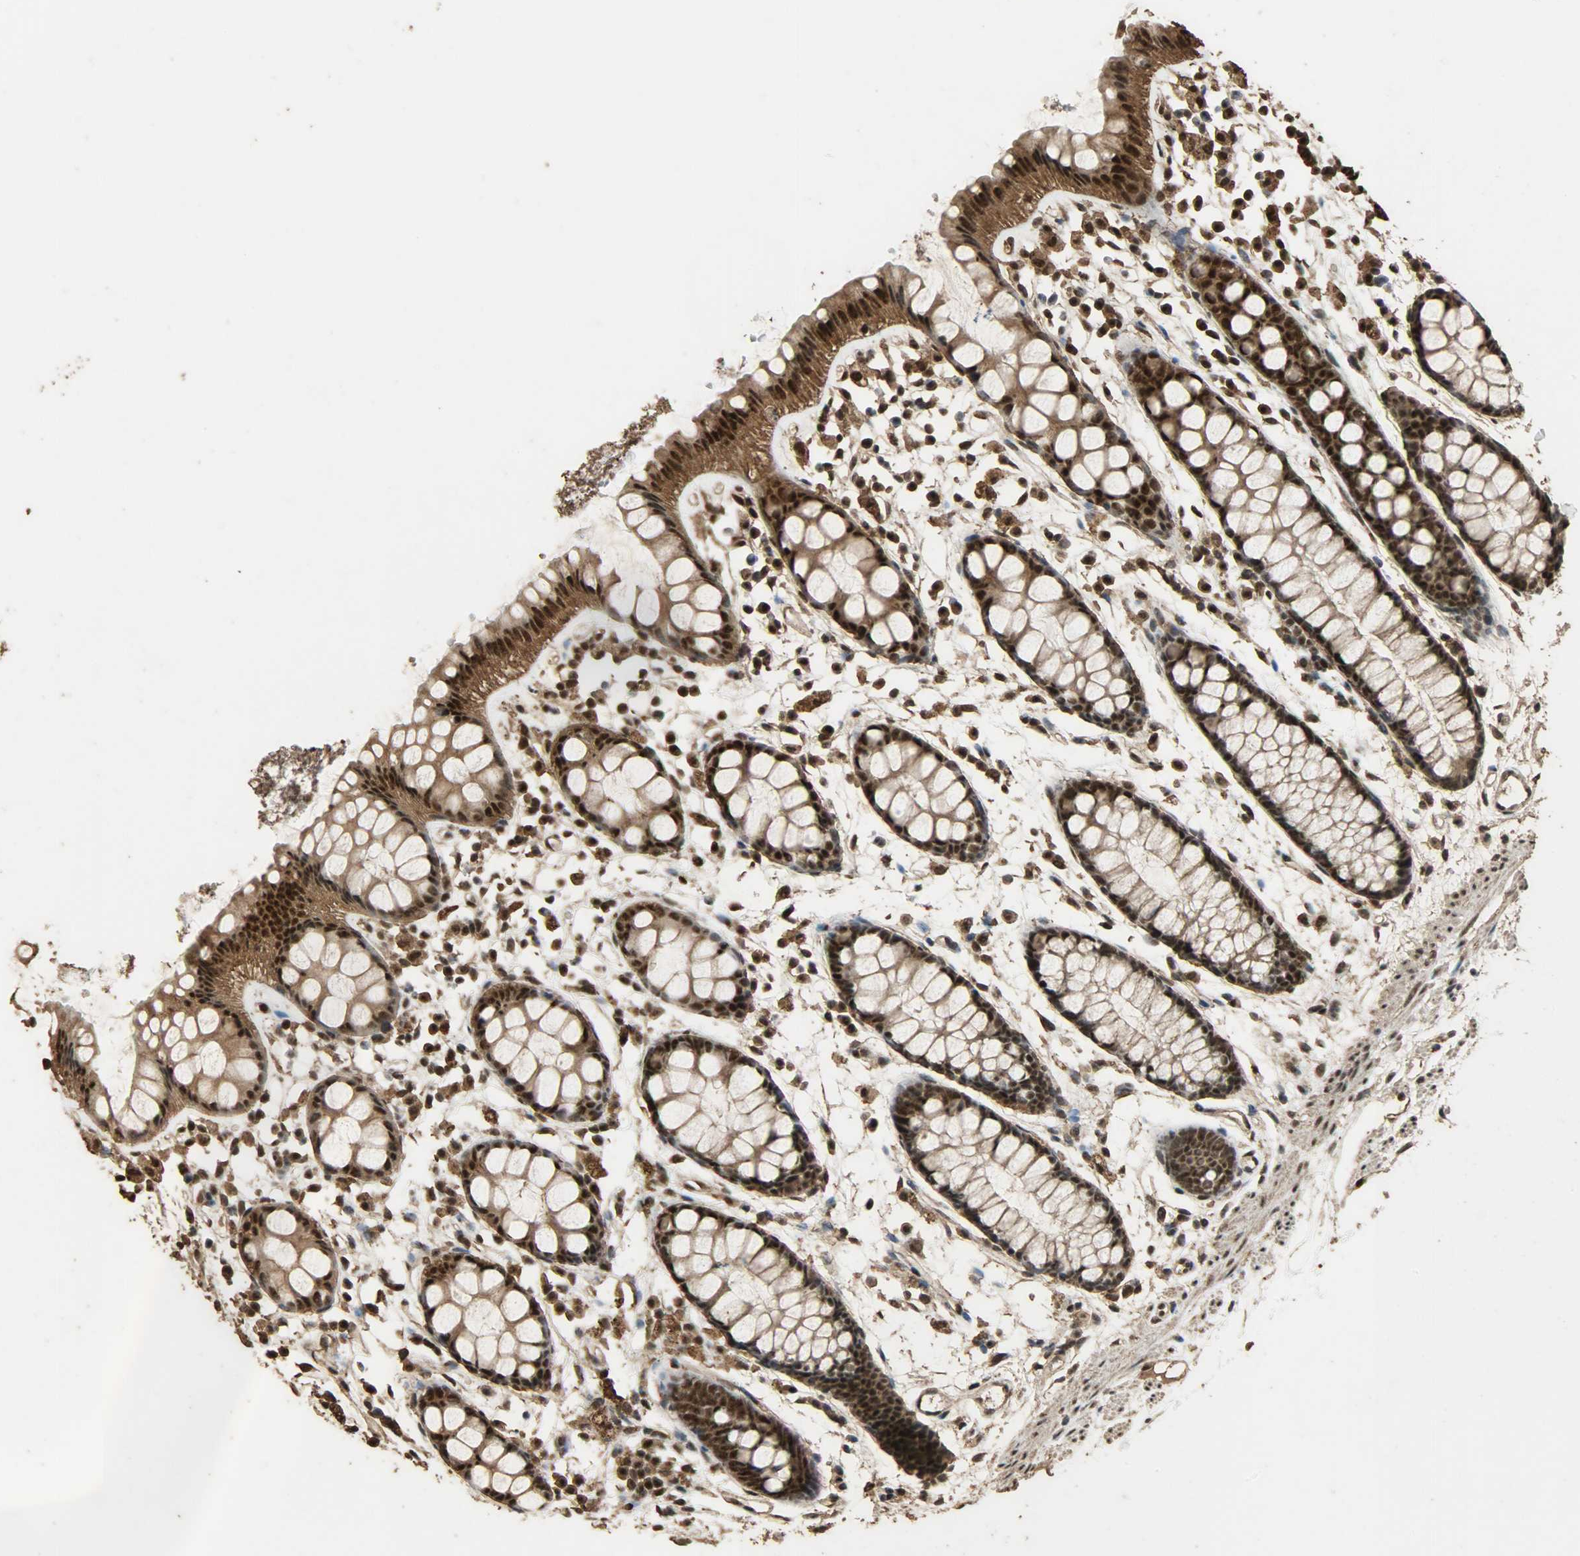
{"staining": {"intensity": "strong", "quantity": ">75%", "location": "cytoplasmic/membranous,nuclear"}, "tissue": "rectum", "cell_type": "Glandular cells", "image_type": "normal", "snomed": [{"axis": "morphology", "description": "Normal tissue, NOS"}, {"axis": "topography", "description": "Rectum"}], "caption": "Immunohistochemical staining of benign rectum exhibits high levels of strong cytoplasmic/membranous,nuclear positivity in about >75% of glandular cells. (brown staining indicates protein expression, while blue staining denotes nuclei).", "gene": "CCNT2", "patient": {"sex": "female", "age": 66}}